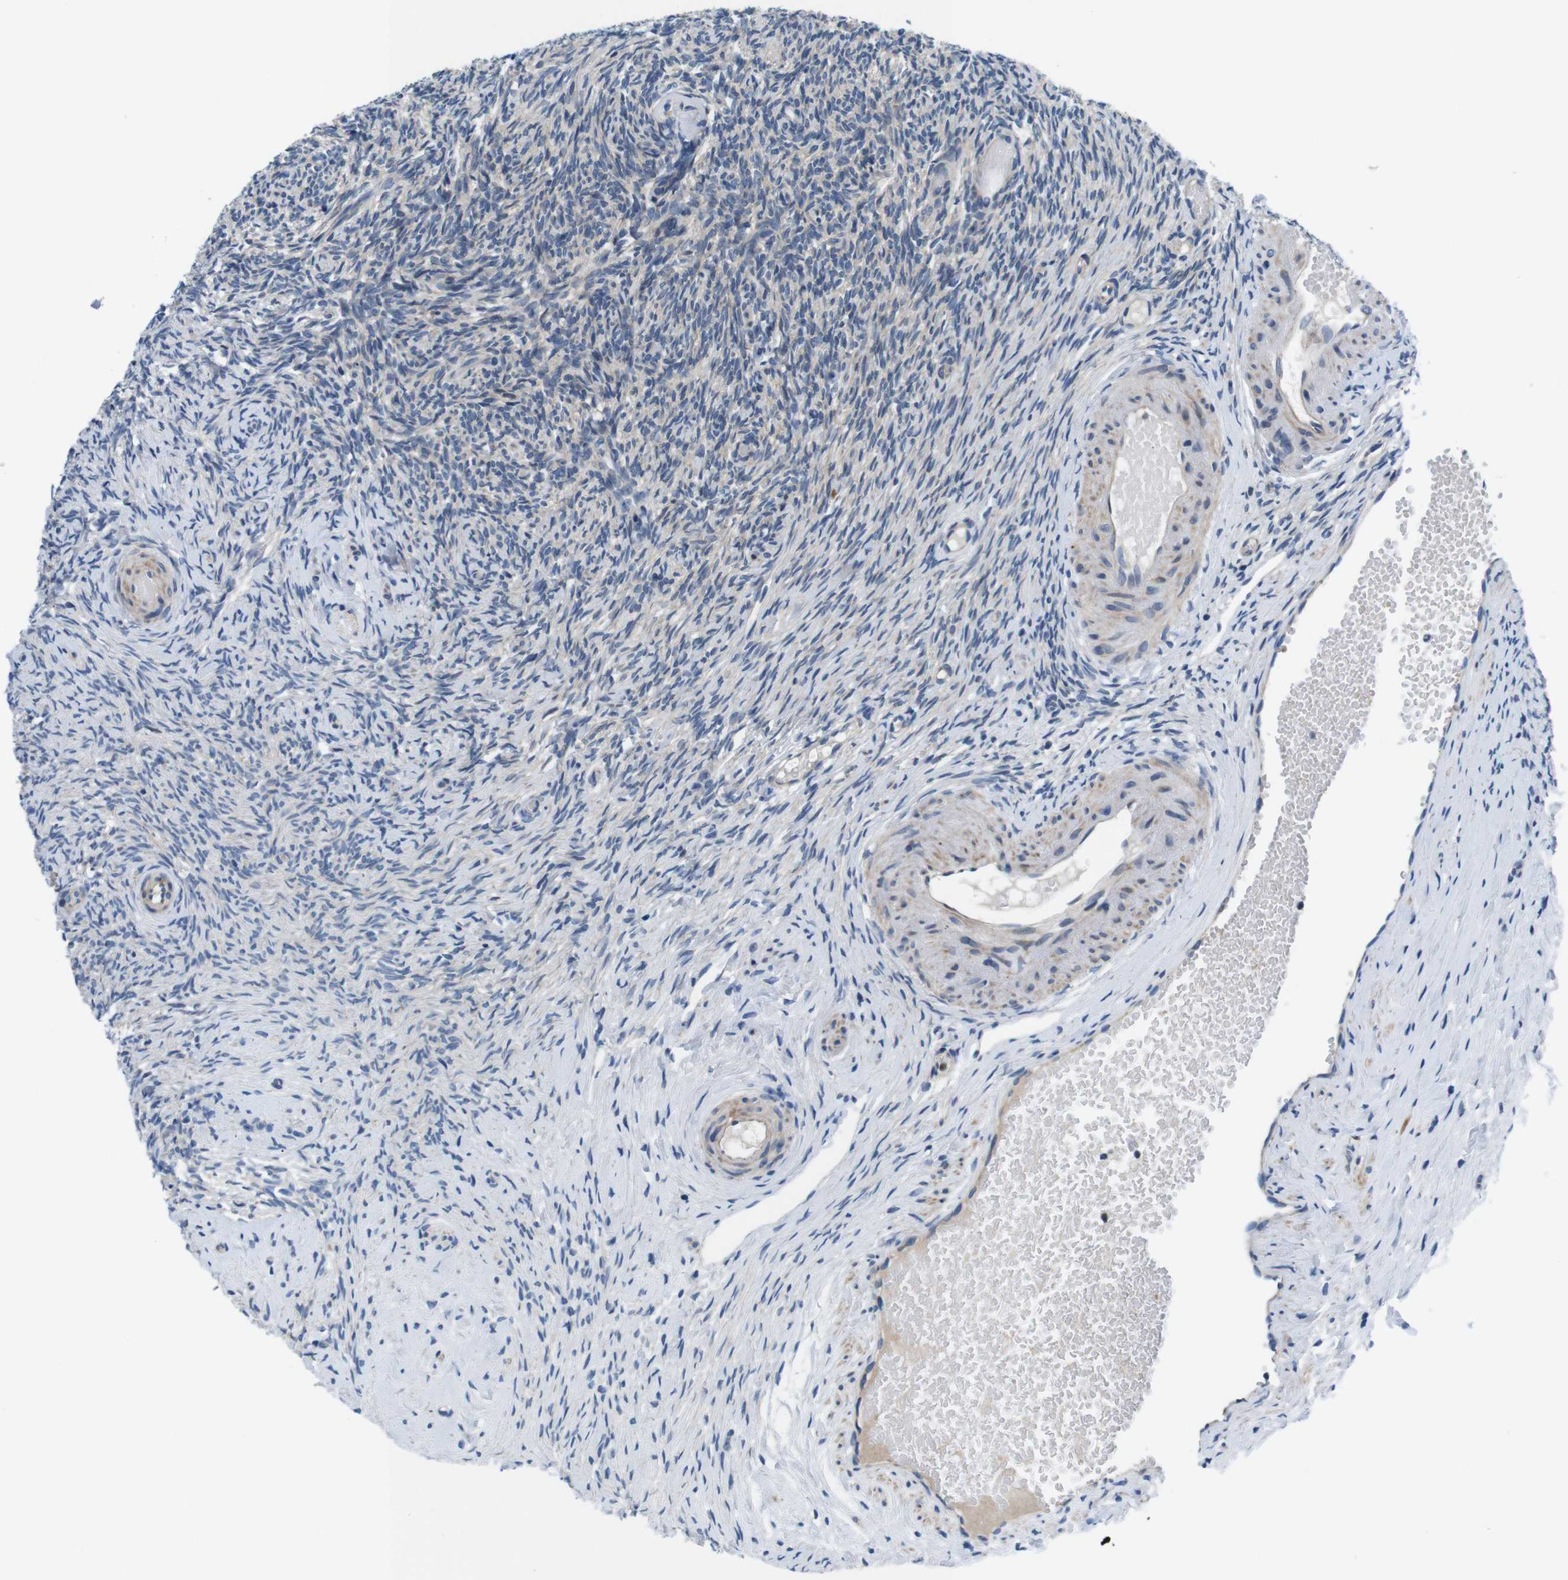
{"staining": {"intensity": "negative", "quantity": "none", "location": "none"}, "tissue": "ovary", "cell_type": "Ovarian stroma cells", "image_type": "normal", "snomed": [{"axis": "morphology", "description": "Normal tissue, NOS"}, {"axis": "topography", "description": "Ovary"}], "caption": "Immunohistochemical staining of normal human ovary exhibits no significant expression in ovarian stroma cells. (IHC, brightfield microscopy, high magnification).", "gene": "JAK1", "patient": {"sex": "female", "age": 60}}